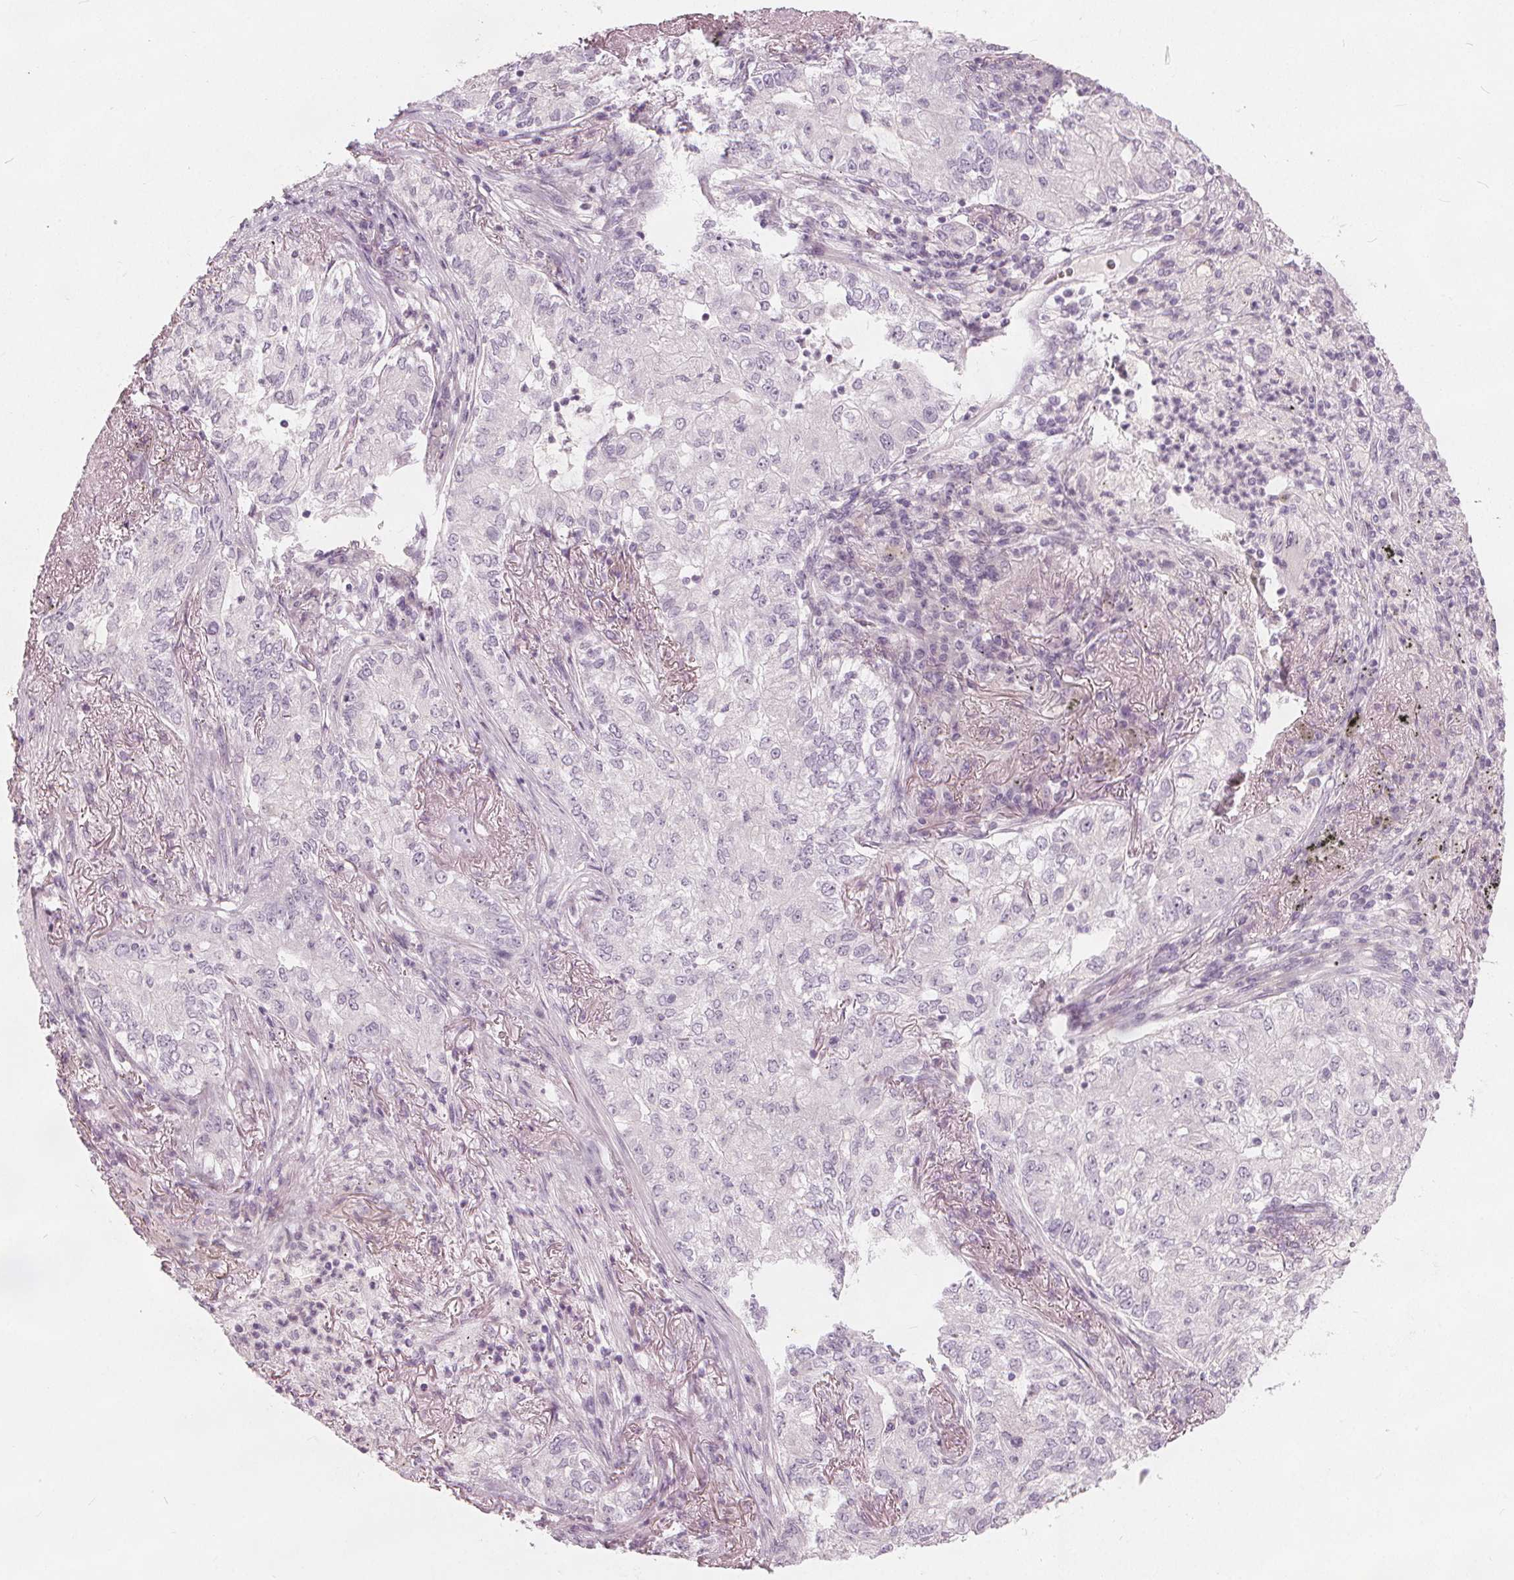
{"staining": {"intensity": "negative", "quantity": "none", "location": "none"}, "tissue": "lung cancer", "cell_type": "Tumor cells", "image_type": "cancer", "snomed": [{"axis": "morphology", "description": "Adenocarcinoma, NOS"}, {"axis": "topography", "description": "Lung"}], "caption": "This is an immunohistochemistry (IHC) photomicrograph of human lung adenocarcinoma. There is no staining in tumor cells.", "gene": "BRSK1", "patient": {"sex": "female", "age": 73}}